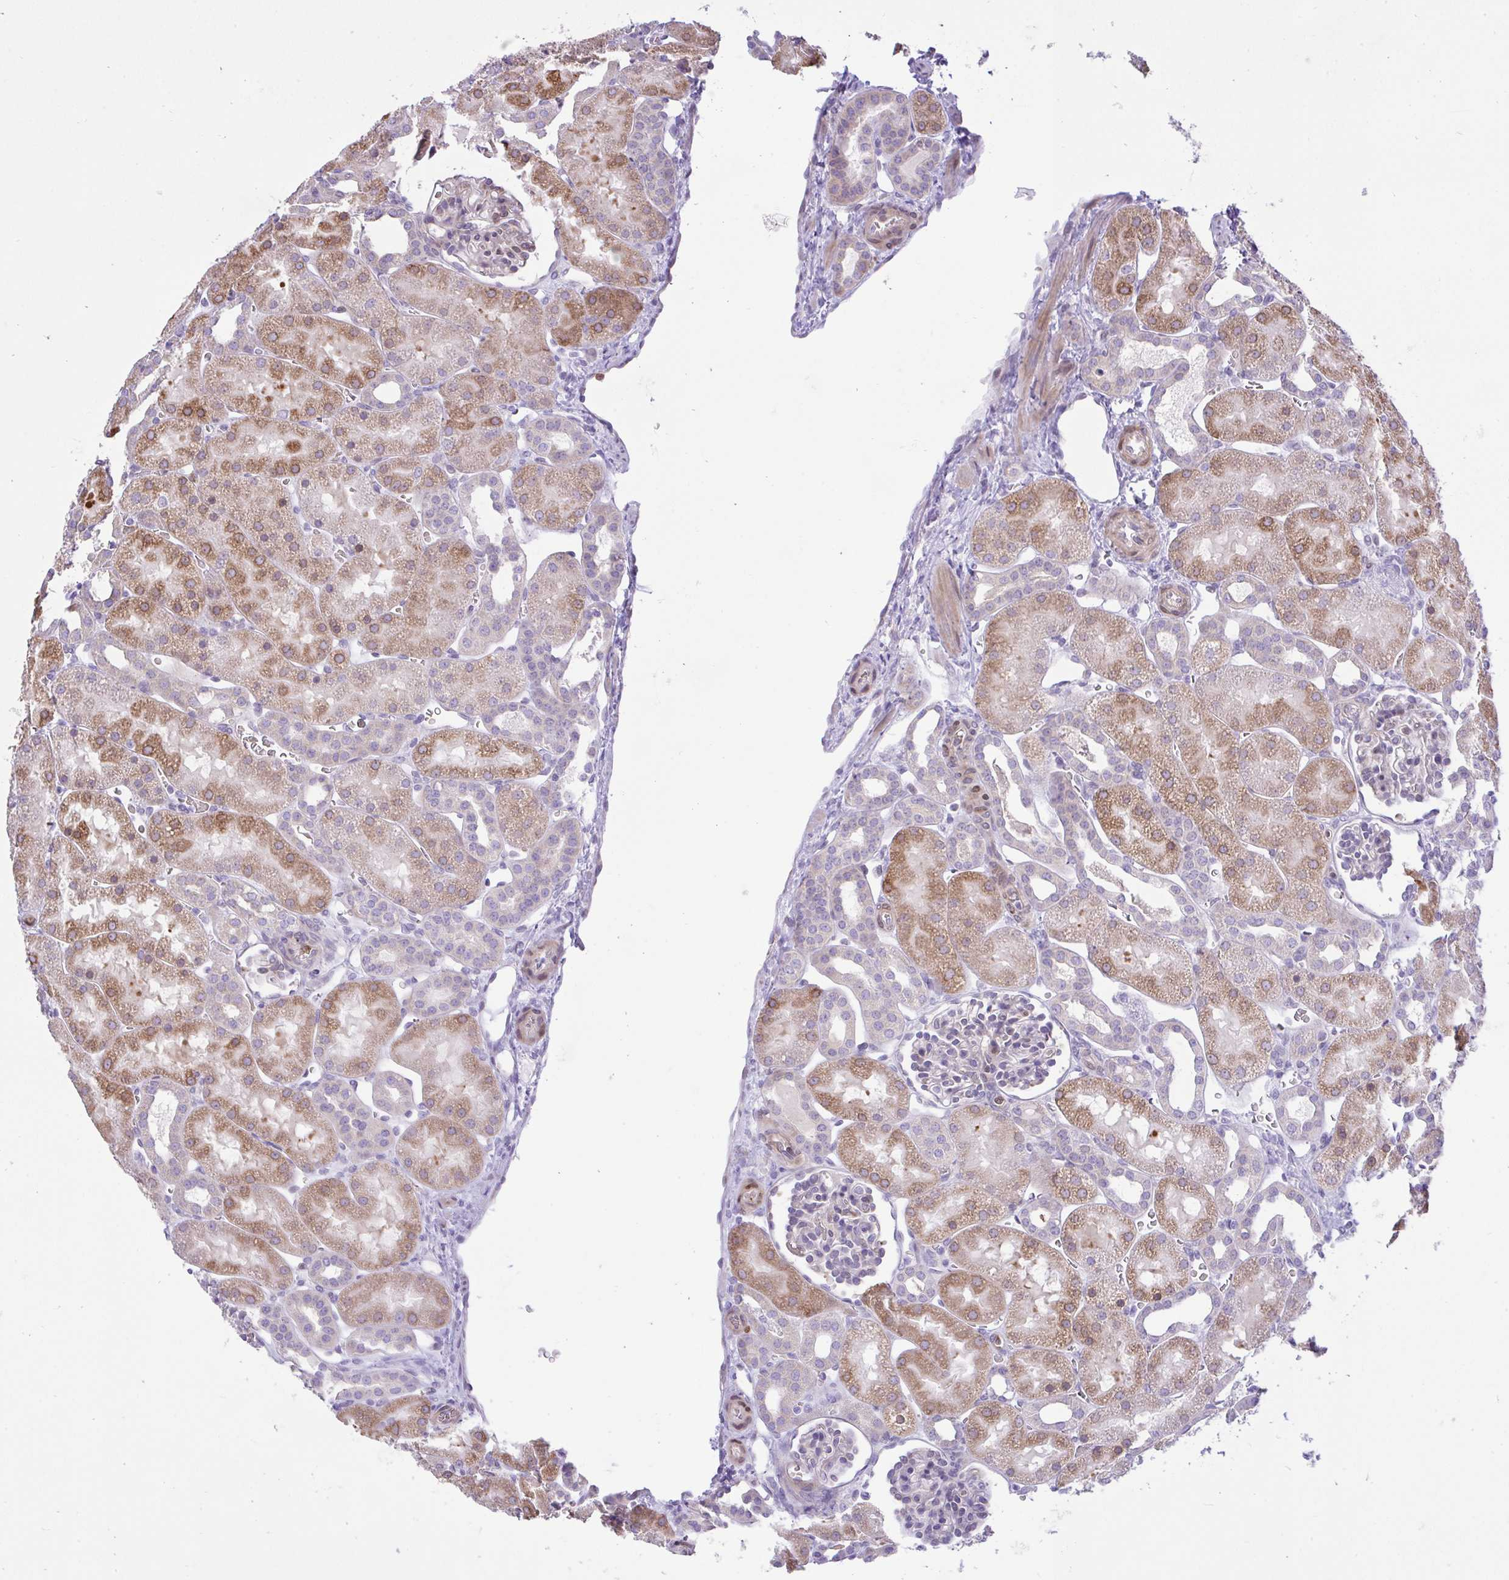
{"staining": {"intensity": "weak", "quantity": "25%-75%", "location": "cytoplasmic/membranous"}, "tissue": "kidney", "cell_type": "Cells in glomeruli", "image_type": "normal", "snomed": [{"axis": "morphology", "description": "Normal tissue, NOS"}, {"axis": "topography", "description": "Kidney"}], "caption": "The image demonstrates immunohistochemical staining of normal kidney. There is weak cytoplasmic/membranous staining is identified in approximately 25%-75% of cells in glomeruli. Ihc stains the protein of interest in brown and the nuclei are stained blue.", "gene": "EEF1A1", "patient": {"sex": "male", "age": 2}}